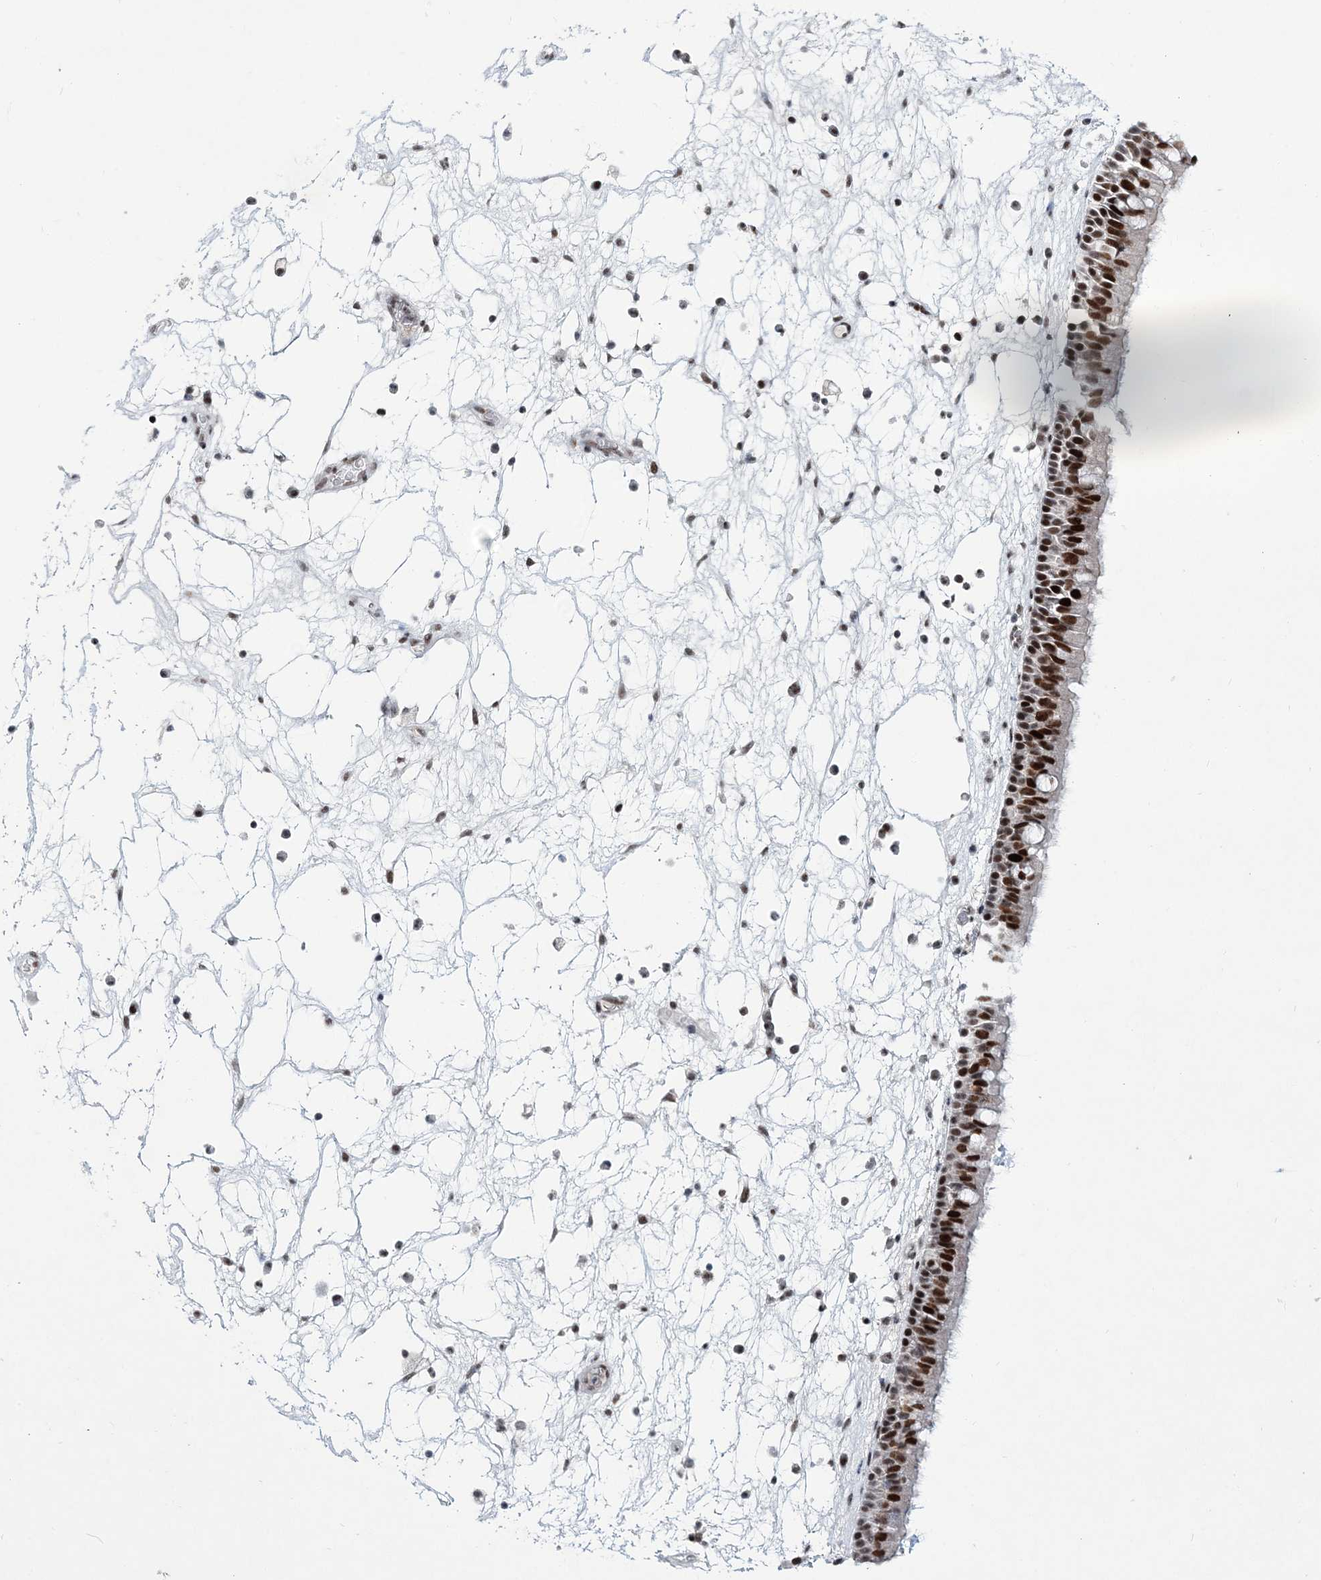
{"staining": {"intensity": "strong", "quantity": ">75%", "location": "nuclear"}, "tissue": "nasopharynx", "cell_type": "Respiratory epithelial cells", "image_type": "normal", "snomed": [{"axis": "morphology", "description": "Normal tissue, NOS"}, {"axis": "morphology", "description": "Inflammation, NOS"}, {"axis": "morphology", "description": "Malignant melanoma, Metastatic site"}, {"axis": "topography", "description": "Nasopharynx"}], "caption": "Immunohistochemical staining of unremarkable nasopharynx displays >75% levels of strong nuclear protein staining in approximately >75% of respiratory epithelial cells.", "gene": "LRRFIP2", "patient": {"sex": "male", "age": 70}}